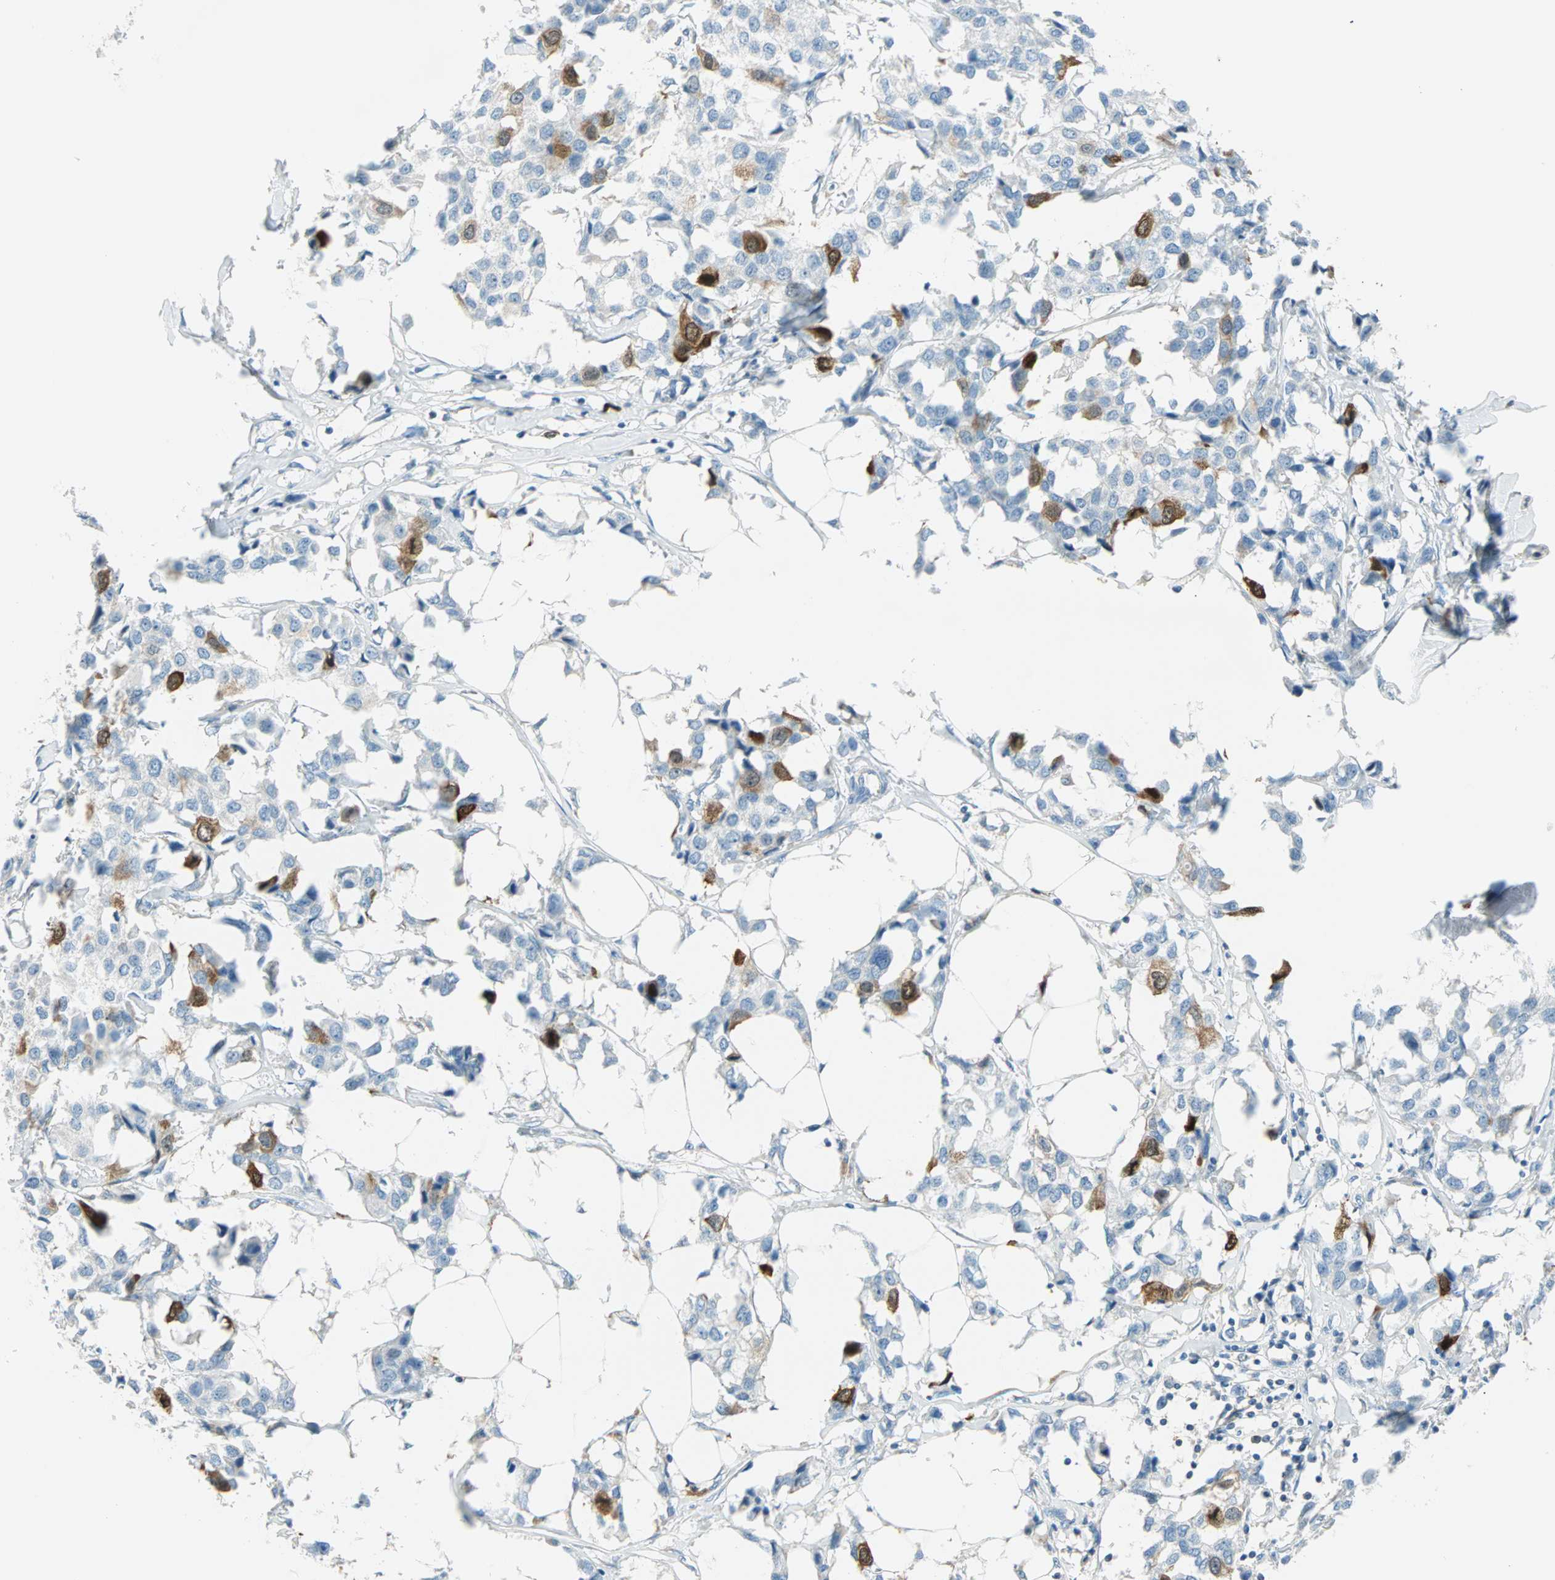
{"staining": {"intensity": "moderate", "quantity": "<25%", "location": "cytoplasmic/membranous"}, "tissue": "breast cancer", "cell_type": "Tumor cells", "image_type": "cancer", "snomed": [{"axis": "morphology", "description": "Duct carcinoma"}, {"axis": "topography", "description": "Breast"}], "caption": "Immunohistochemistry of human breast cancer exhibits low levels of moderate cytoplasmic/membranous staining in approximately <25% of tumor cells.", "gene": "PTTG1", "patient": {"sex": "female", "age": 80}}